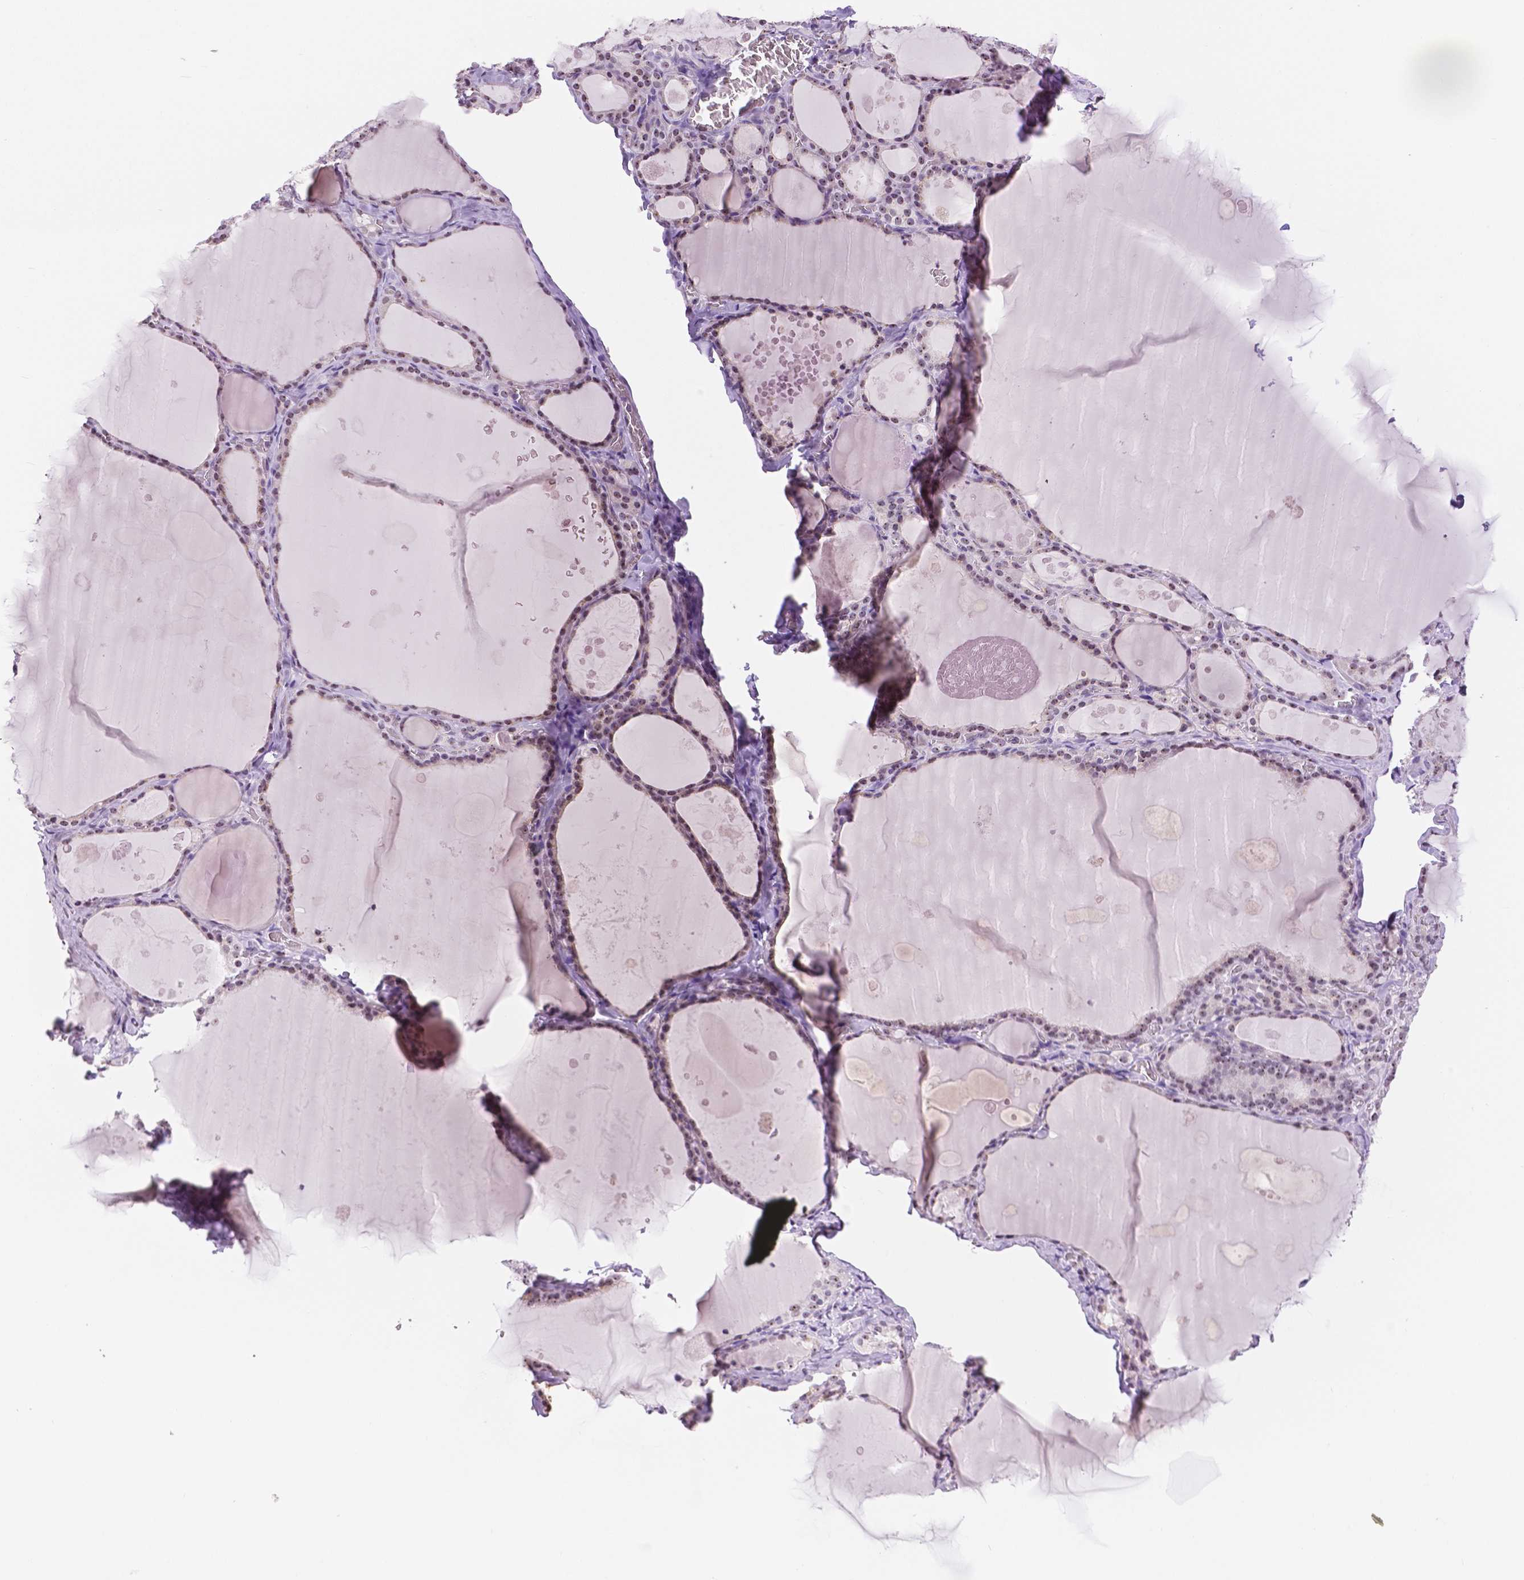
{"staining": {"intensity": "weak", "quantity": "25%-75%", "location": "cytoplasmic/membranous"}, "tissue": "thyroid gland", "cell_type": "Glandular cells", "image_type": "normal", "snomed": [{"axis": "morphology", "description": "Normal tissue, NOS"}, {"axis": "topography", "description": "Thyroid gland"}], "caption": "Immunohistochemistry photomicrograph of unremarkable thyroid gland: human thyroid gland stained using immunohistochemistry (IHC) displays low levels of weak protein expression localized specifically in the cytoplasmic/membranous of glandular cells, appearing as a cytoplasmic/membranous brown color.", "gene": "NHP2", "patient": {"sex": "male", "age": 56}}